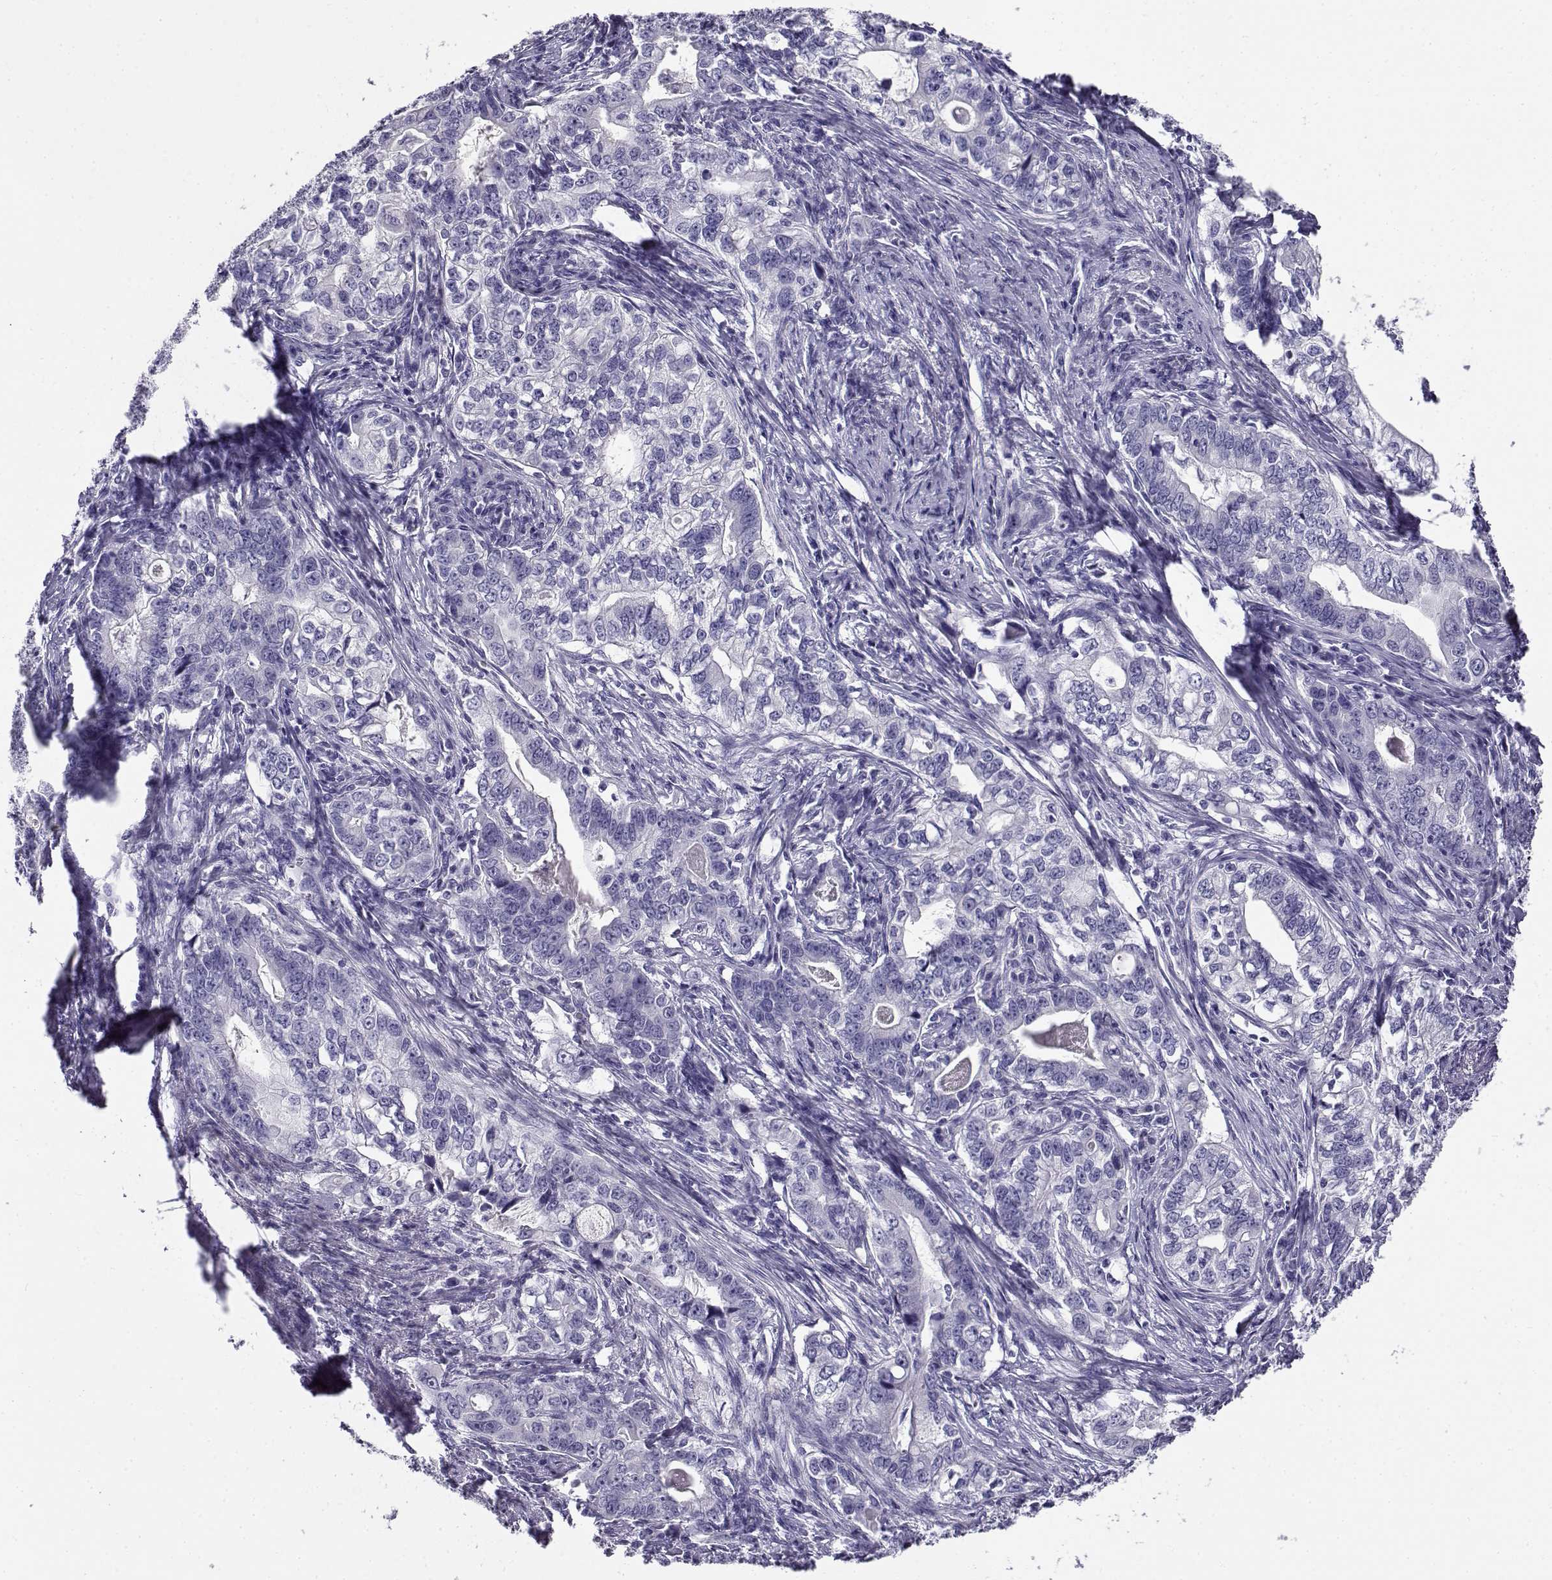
{"staining": {"intensity": "negative", "quantity": "none", "location": "none"}, "tissue": "stomach cancer", "cell_type": "Tumor cells", "image_type": "cancer", "snomed": [{"axis": "morphology", "description": "Adenocarcinoma, NOS"}, {"axis": "topography", "description": "Stomach, lower"}], "caption": "IHC micrograph of neoplastic tissue: stomach adenocarcinoma stained with DAB (3,3'-diaminobenzidine) exhibits no significant protein staining in tumor cells. (DAB (3,3'-diaminobenzidine) immunohistochemistry (IHC) with hematoxylin counter stain).", "gene": "CABS1", "patient": {"sex": "female", "age": 72}}